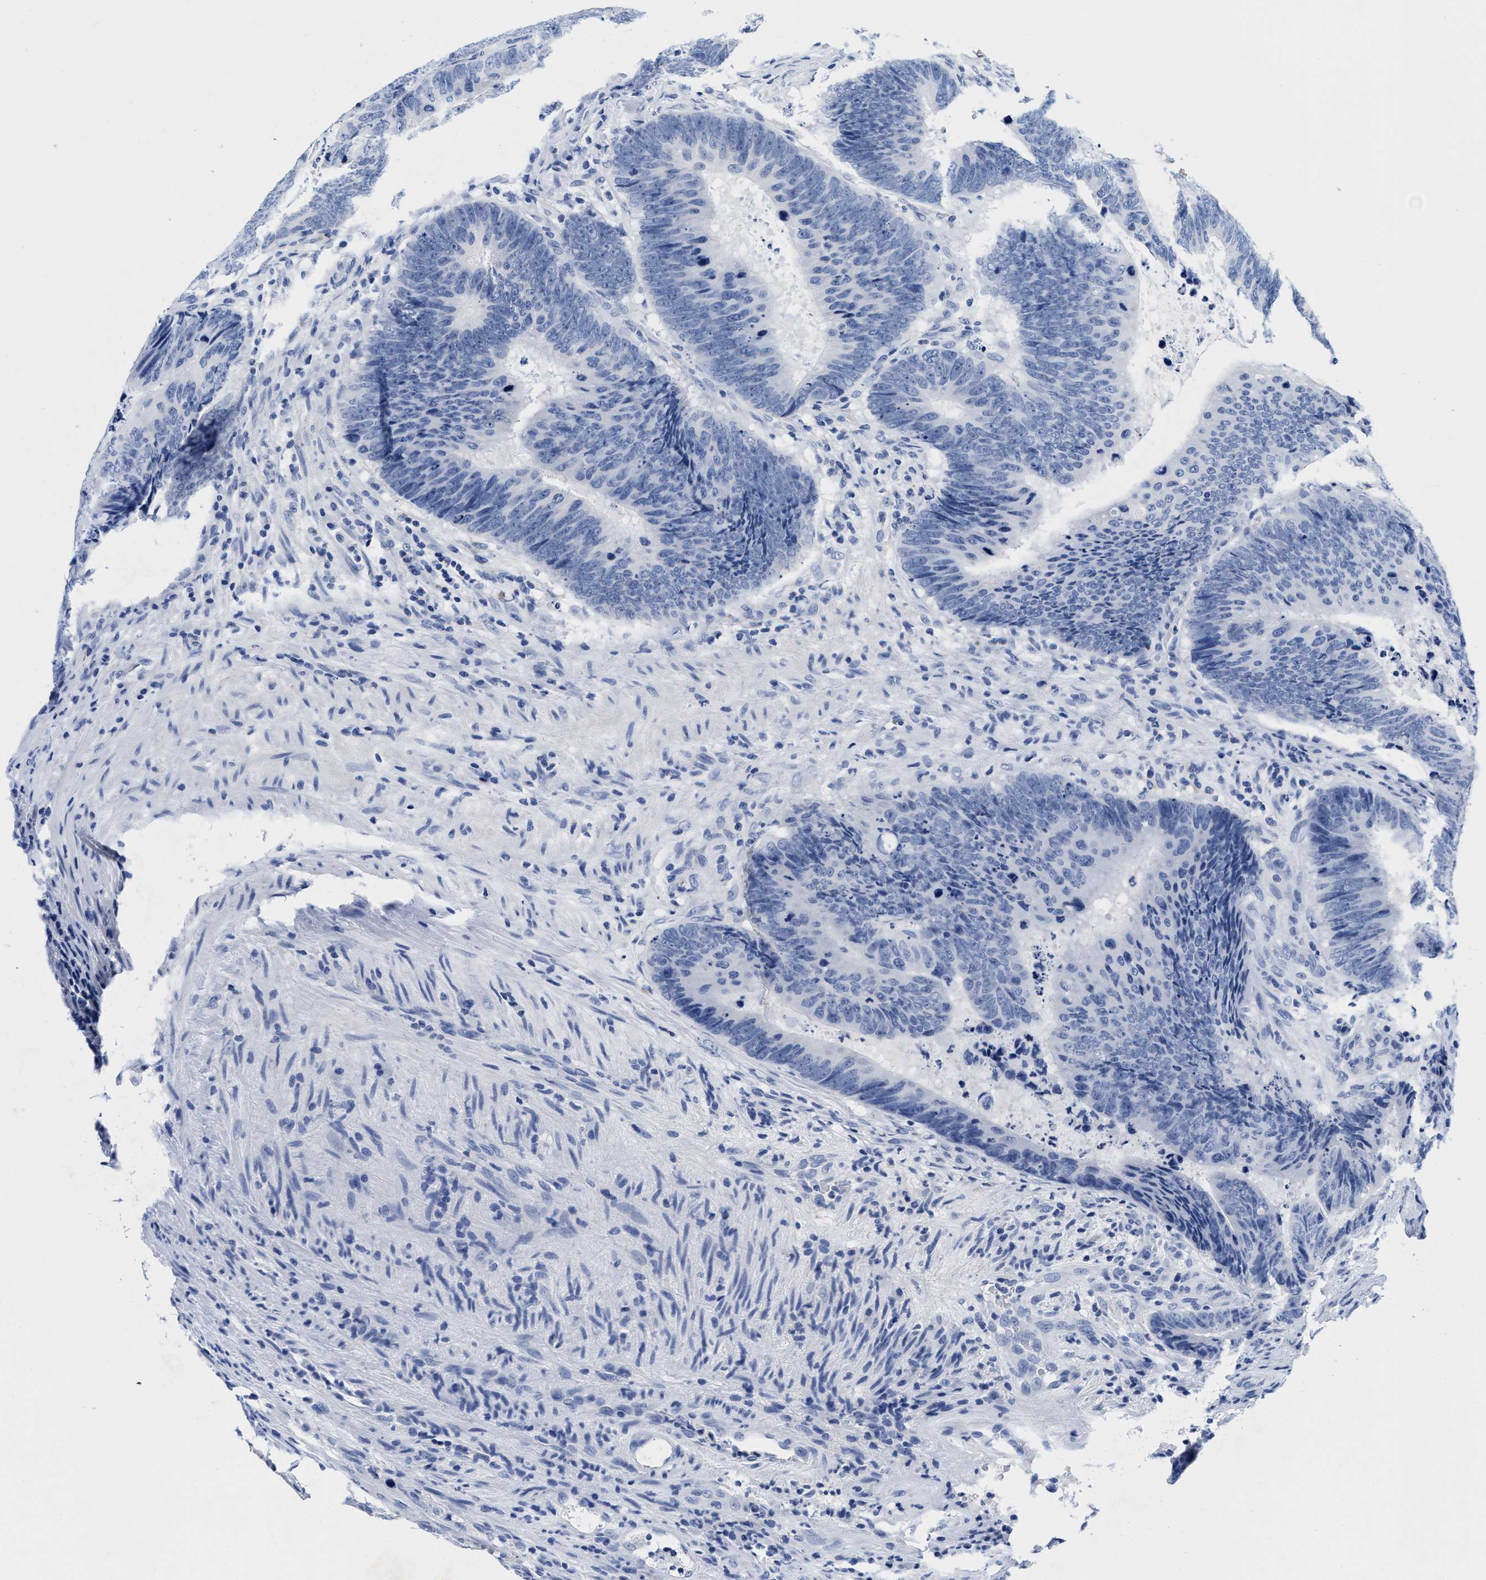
{"staining": {"intensity": "negative", "quantity": "none", "location": "none"}, "tissue": "colorectal cancer", "cell_type": "Tumor cells", "image_type": "cancer", "snomed": [{"axis": "morphology", "description": "Adenocarcinoma, NOS"}, {"axis": "topography", "description": "Colon"}], "caption": "This is a micrograph of immunohistochemistry staining of colorectal adenocarcinoma, which shows no positivity in tumor cells.", "gene": "TTC3", "patient": {"sex": "male", "age": 56}}